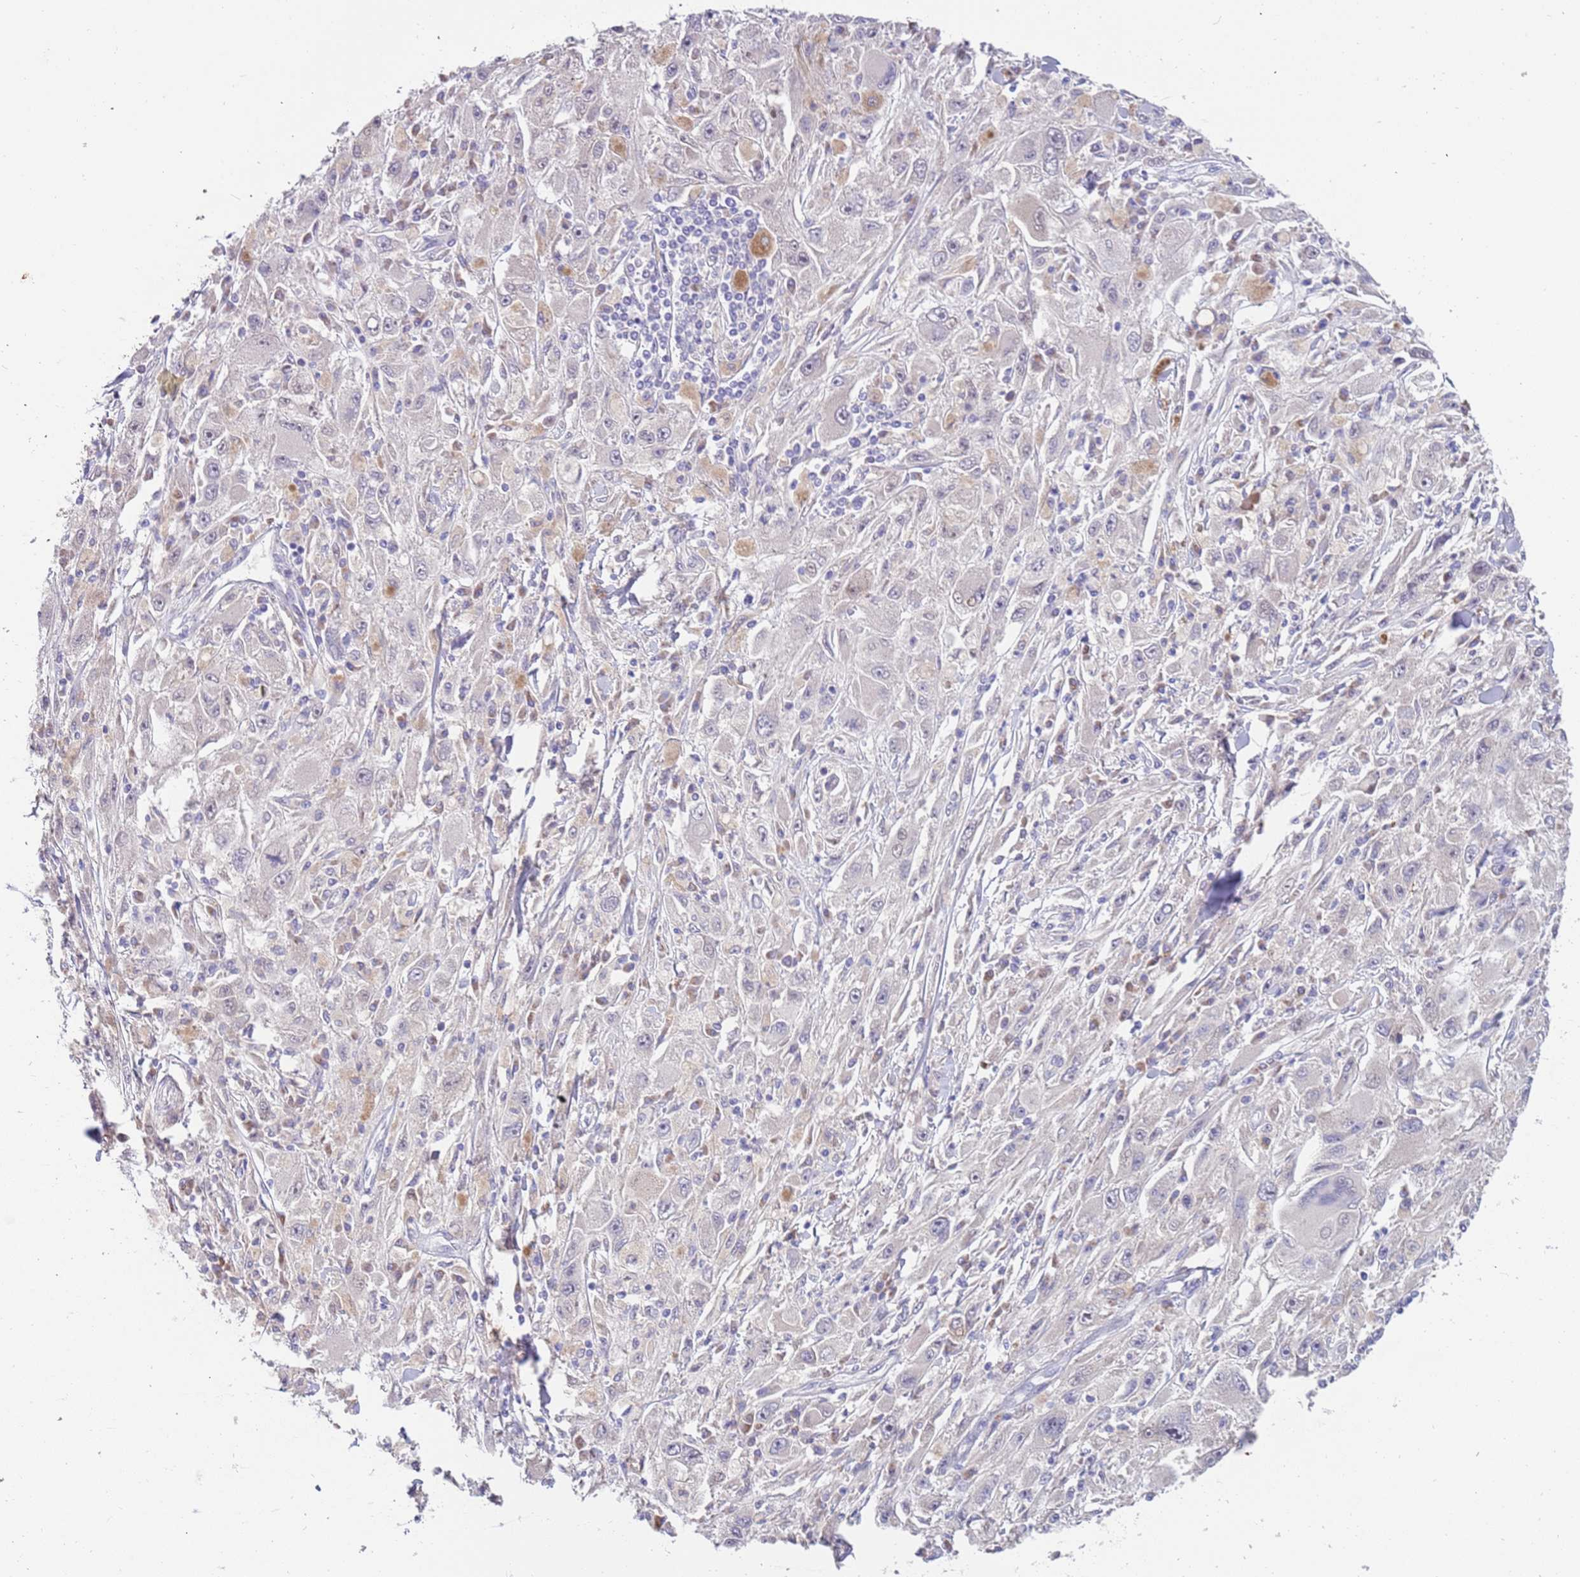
{"staining": {"intensity": "negative", "quantity": "none", "location": "none"}, "tissue": "melanoma", "cell_type": "Tumor cells", "image_type": "cancer", "snomed": [{"axis": "morphology", "description": "Malignant melanoma, Metastatic site"}, {"axis": "topography", "description": "Skin"}], "caption": "Immunohistochemistry image of melanoma stained for a protein (brown), which exhibits no staining in tumor cells. The staining was performed using DAB to visualize the protein expression in brown, while the nuclei were stained in blue with hematoxylin (Magnification: 20x).", "gene": "ZNF746", "patient": {"sex": "male", "age": 53}}